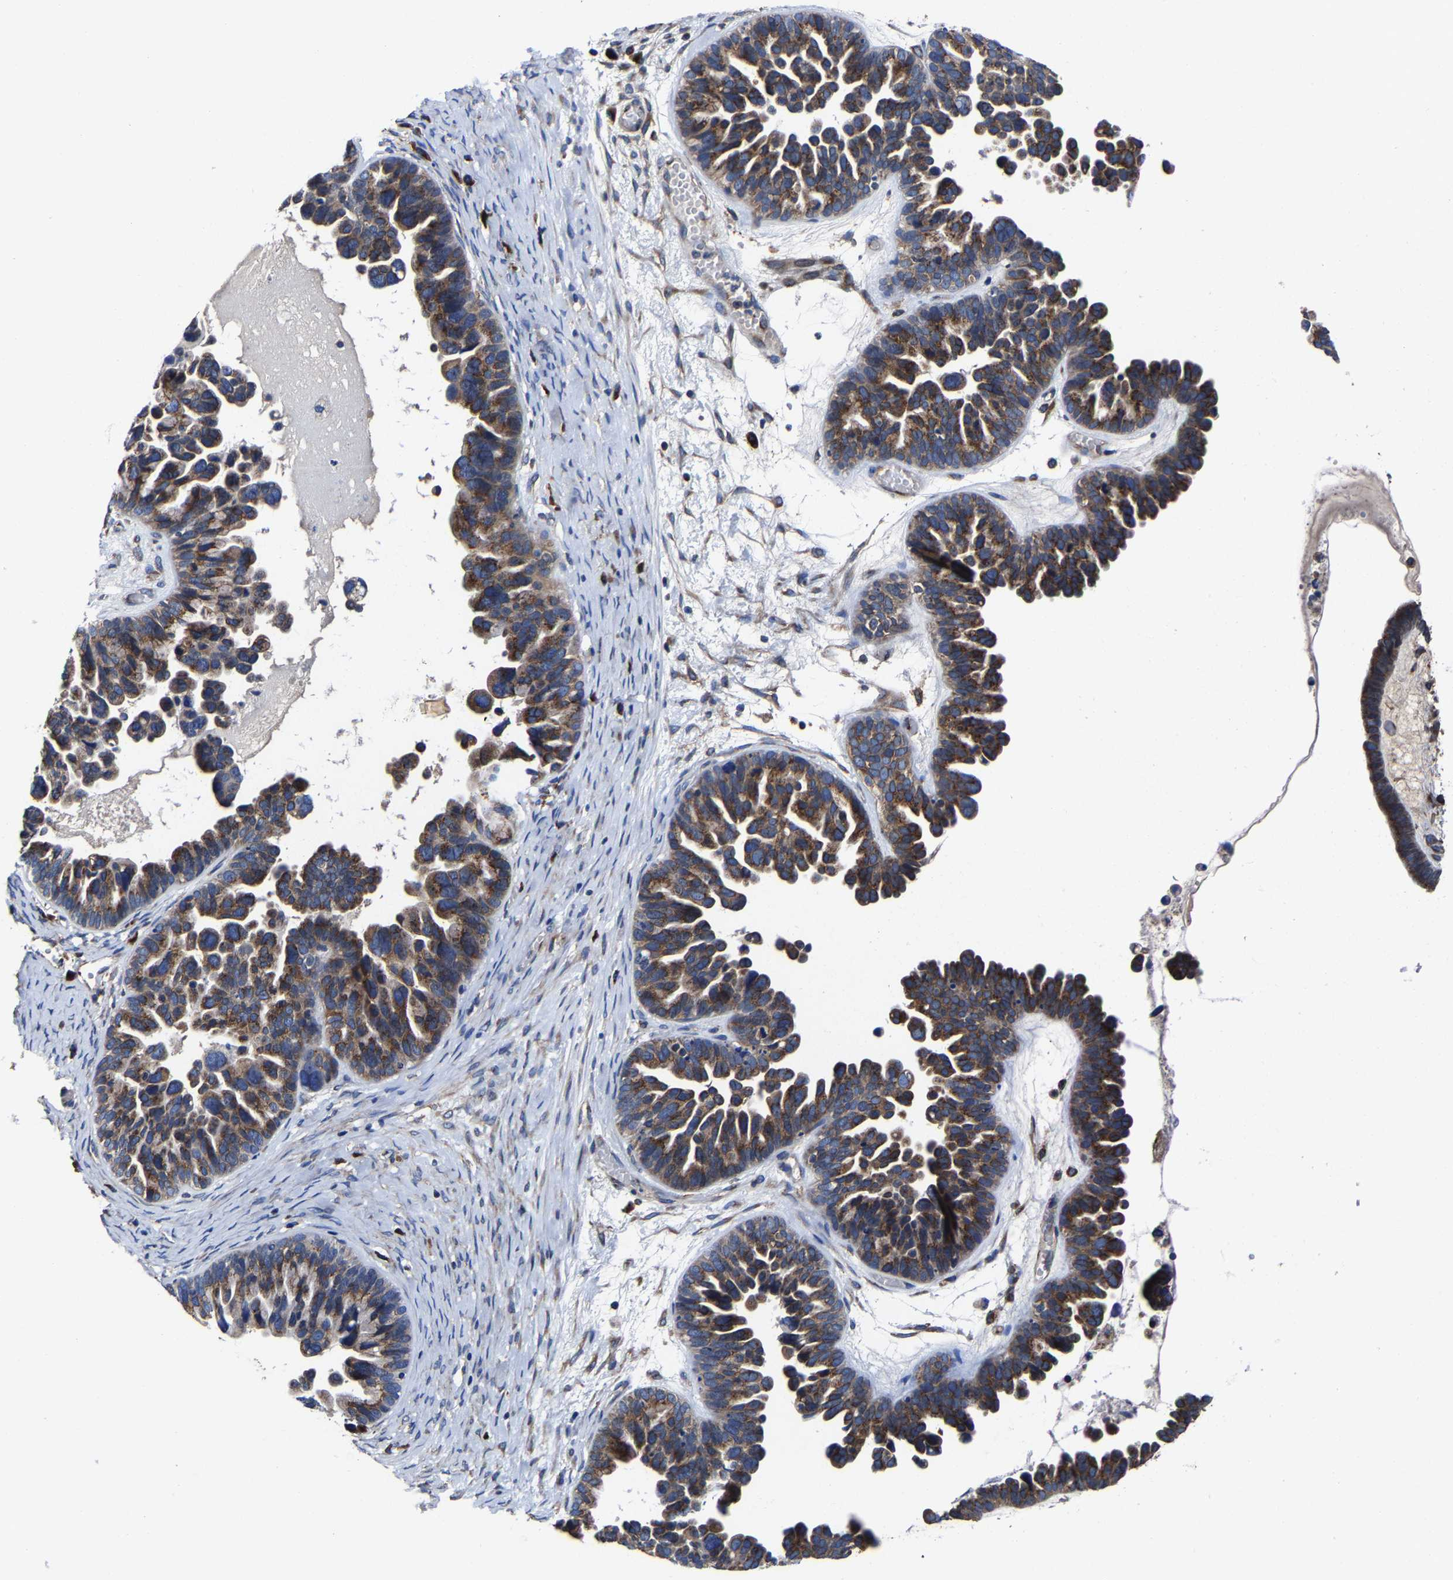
{"staining": {"intensity": "strong", "quantity": ">75%", "location": "cytoplasmic/membranous"}, "tissue": "ovarian cancer", "cell_type": "Tumor cells", "image_type": "cancer", "snomed": [{"axis": "morphology", "description": "Cystadenocarcinoma, serous, NOS"}, {"axis": "topography", "description": "Ovary"}], "caption": "A brown stain highlights strong cytoplasmic/membranous staining of a protein in human ovarian cancer tumor cells.", "gene": "EBAG9", "patient": {"sex": "female", "age": 56}}